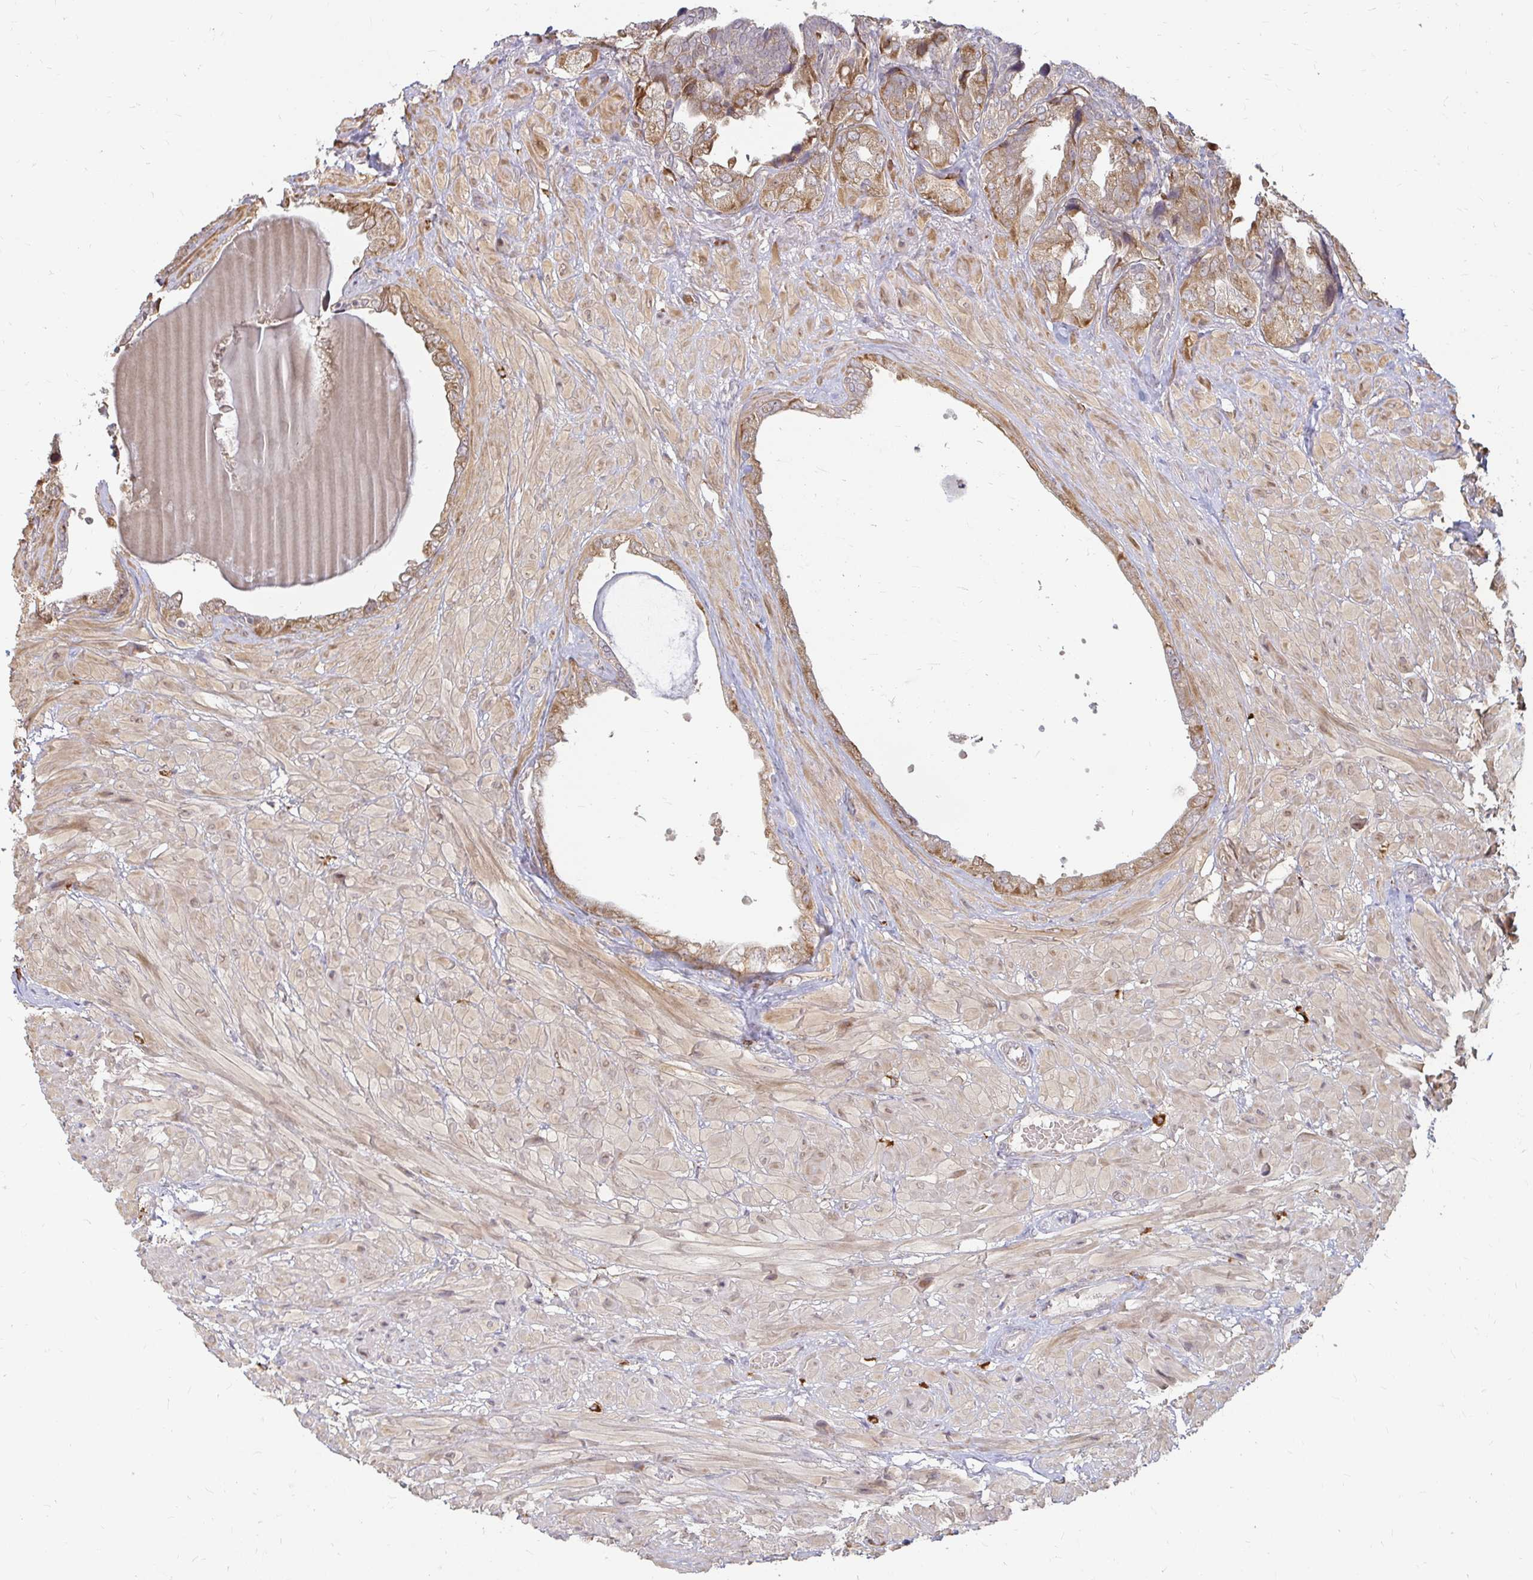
{"staining": {"intensity": "moderate", "quantity": ">75%", "location": "cytoplasmic/membranous"}, "tissue": "seminal vesicle", "cell_type": "Glandular cells", "image_type": "normal", "snomed": [{"axis": "morphology", "description": "Normal tissue, NOS"}, {"axis": "topography", "description": "Seminal veicle"}], "caption": "Immunohistochemistry of benign human seminal vesicle demonstrates medium levels of moderate cytoplasmic/membranous staining in about >75% of glandular cells. (brown staining indicates protein expression, while blue staining denotes nuclei).", "gene": "CAST", "patient": {"sex": "male", "age": 55}}